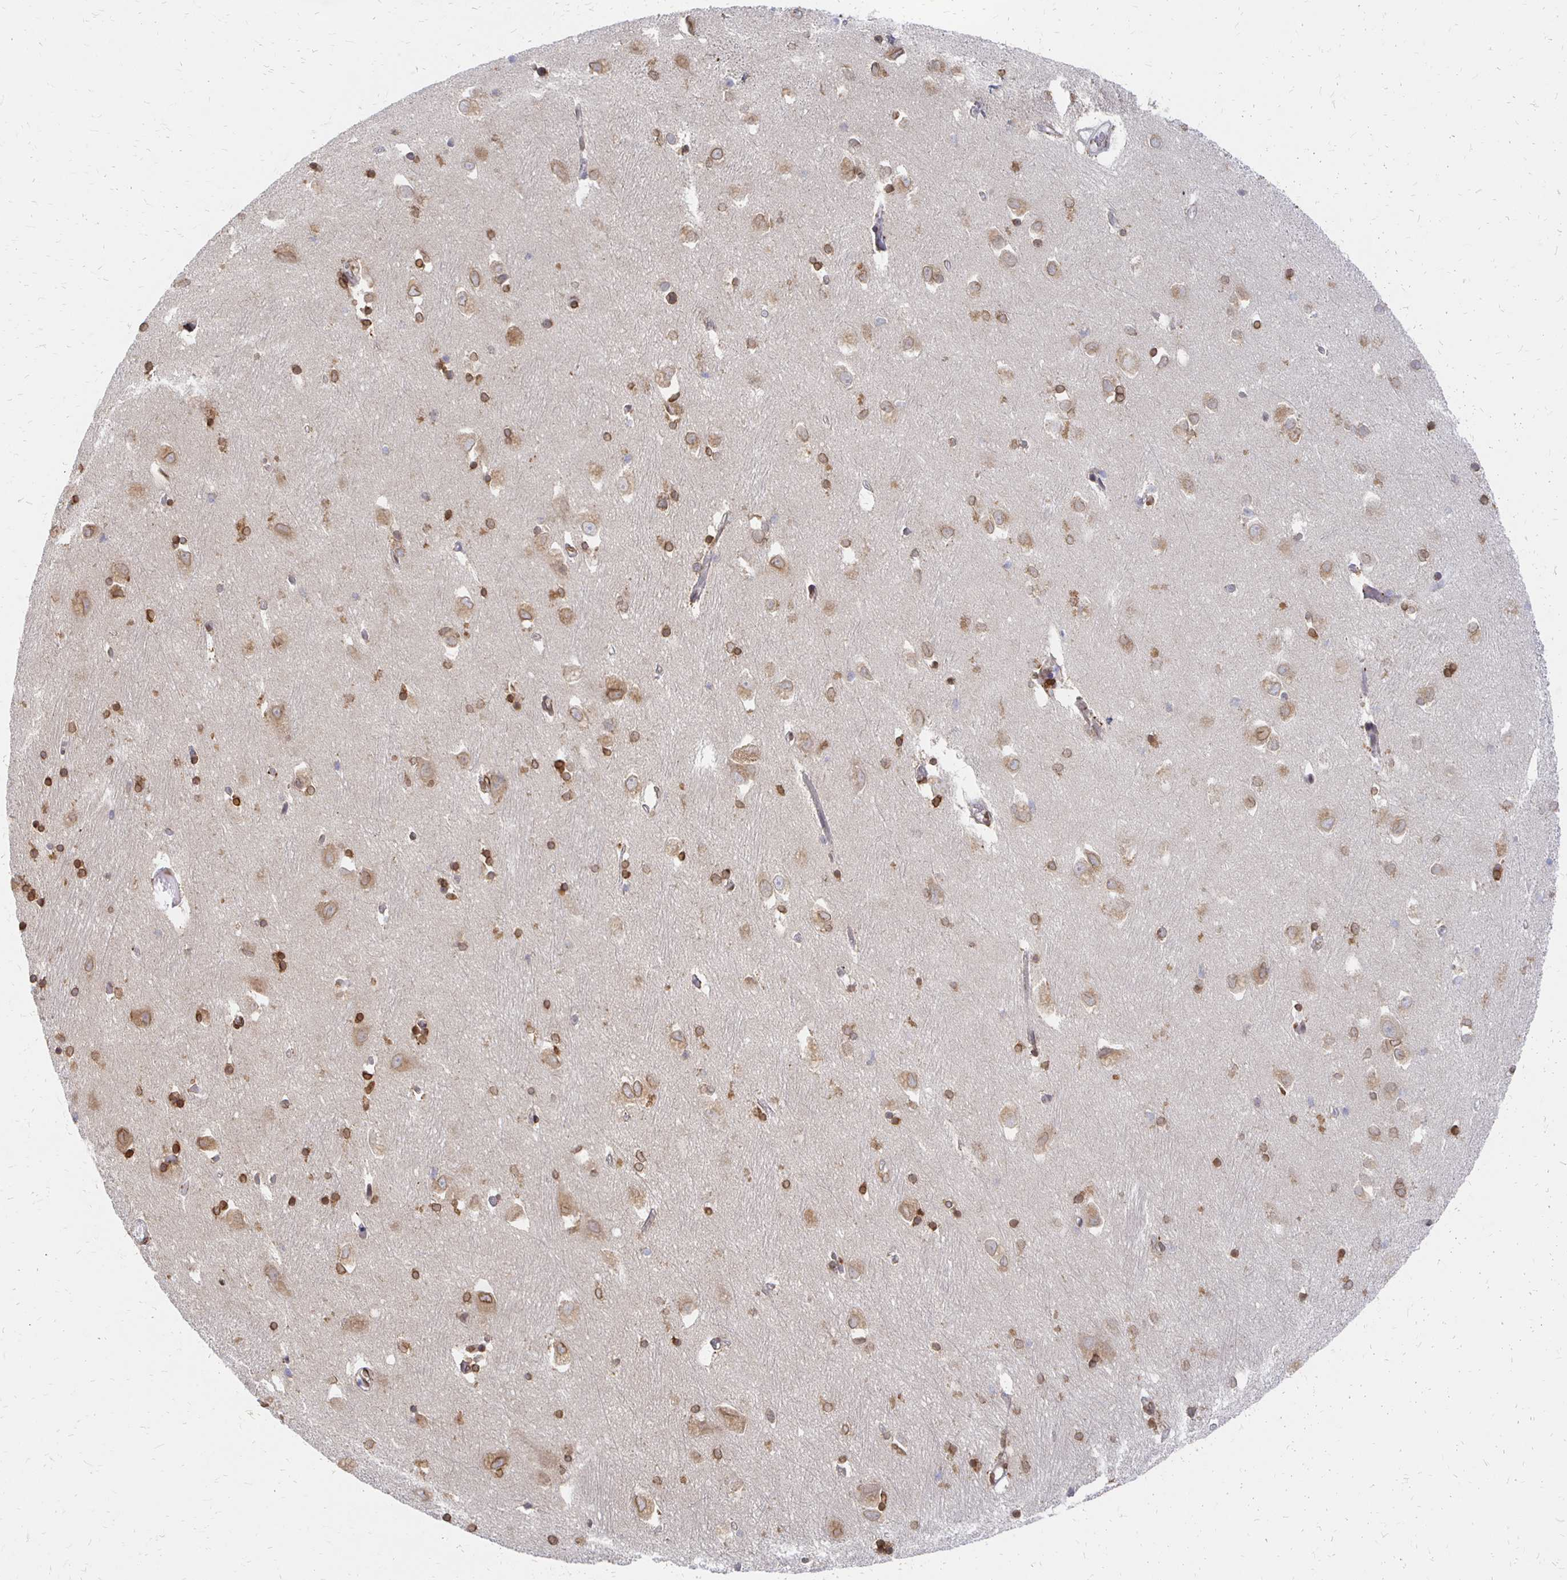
{"staining": {"intensity": "strong", "quantity": ">75%", "location": "cytoplasmic/membranous,nuclear"}, "tissue": "caudate", "cell_type": "Glial cells", "image_type": "normal", "snomed": [{"axis": "morphology", "description": "Normal tissue, NOS"}, {"axis": "topography", "description": "Lateral ventricle wall"}, {"axis": "topography", "description": "Hippocampus"}], "caption": "This photomicrograph exhibits IHC staining of normal caudate, with high strong cytoplasmic/membranous,nuclear staining in approximately >75% of glial cells.", "gene": "PELI3", "patient": {"sex": "female", "age": 63}}